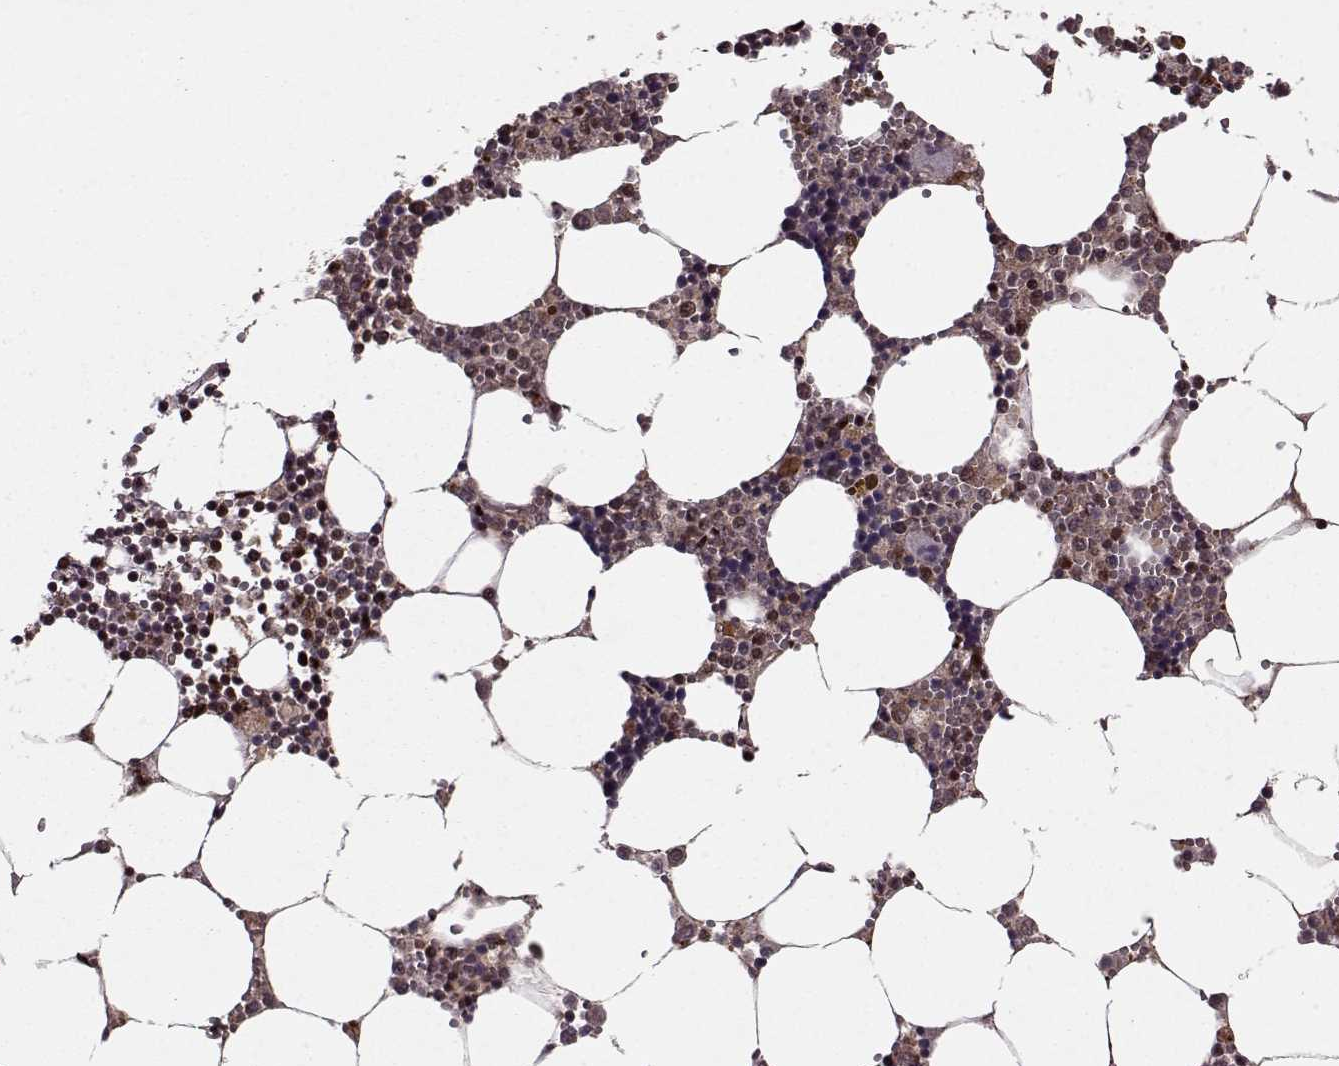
{"staining": {"intensity": "strong", "quantity": "25%-75%", "location": "cytoplasmic/membranous,nuclear"}, "tissue": "bone marrow", "cell_type": "Hematopoietic cells", "image_type": "normal", "snomed": [{"axis": "morphology", "description": "Normal tissue, NOS"}, {"axis": "topography", "description": "Bone marrow"}], "caption": "DAB immunohistochemical staining of normal human bone marrow exhibits strong cytoplasmic/membranous,nuclear protein positivity in about 25%-75% of hematopoietic cells.", "gene": "PSMA7", "patient": {"sex": "male", "age": 54}}